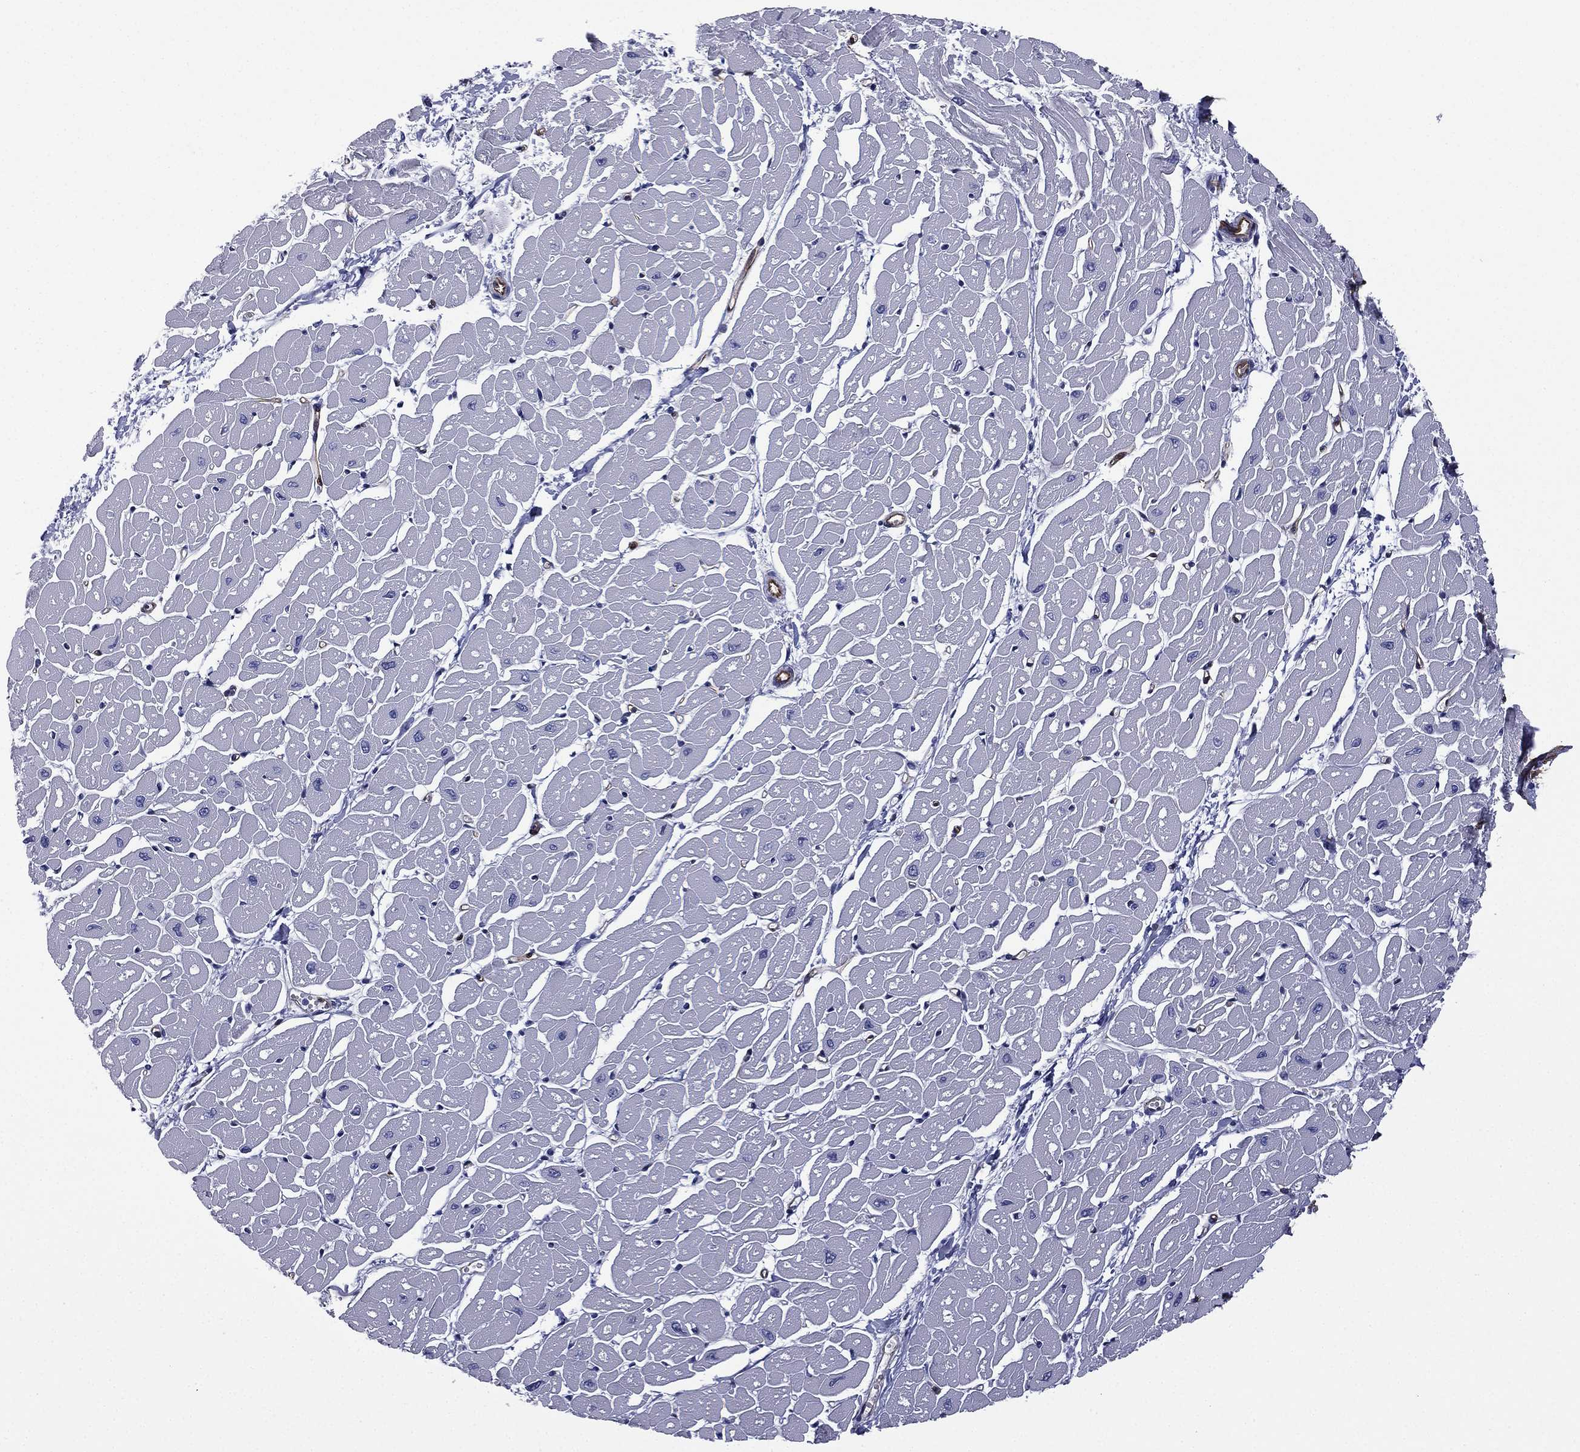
{"staining": {"intensity": "negative", "quantity": "none", "location": "none"}, "tissue": "heart muscle", "cell_type": "Cardiomyocytes", "image_type": "normal", "snomed": [{"axis": "morphology", "description": "Normal tissue, NOS"}, {"axis": "topography", "description": "Heart"}], "caption": "Micrograph shows no protein positivity in cardiomyocytes of unremarkable heart muscle. (DAB (3,3'-diaminobenzidine) immunohistochemistry (IHC), high magnification).", "gene": "CAVIN3", "patient": {"sex": "male", "age": 57}}